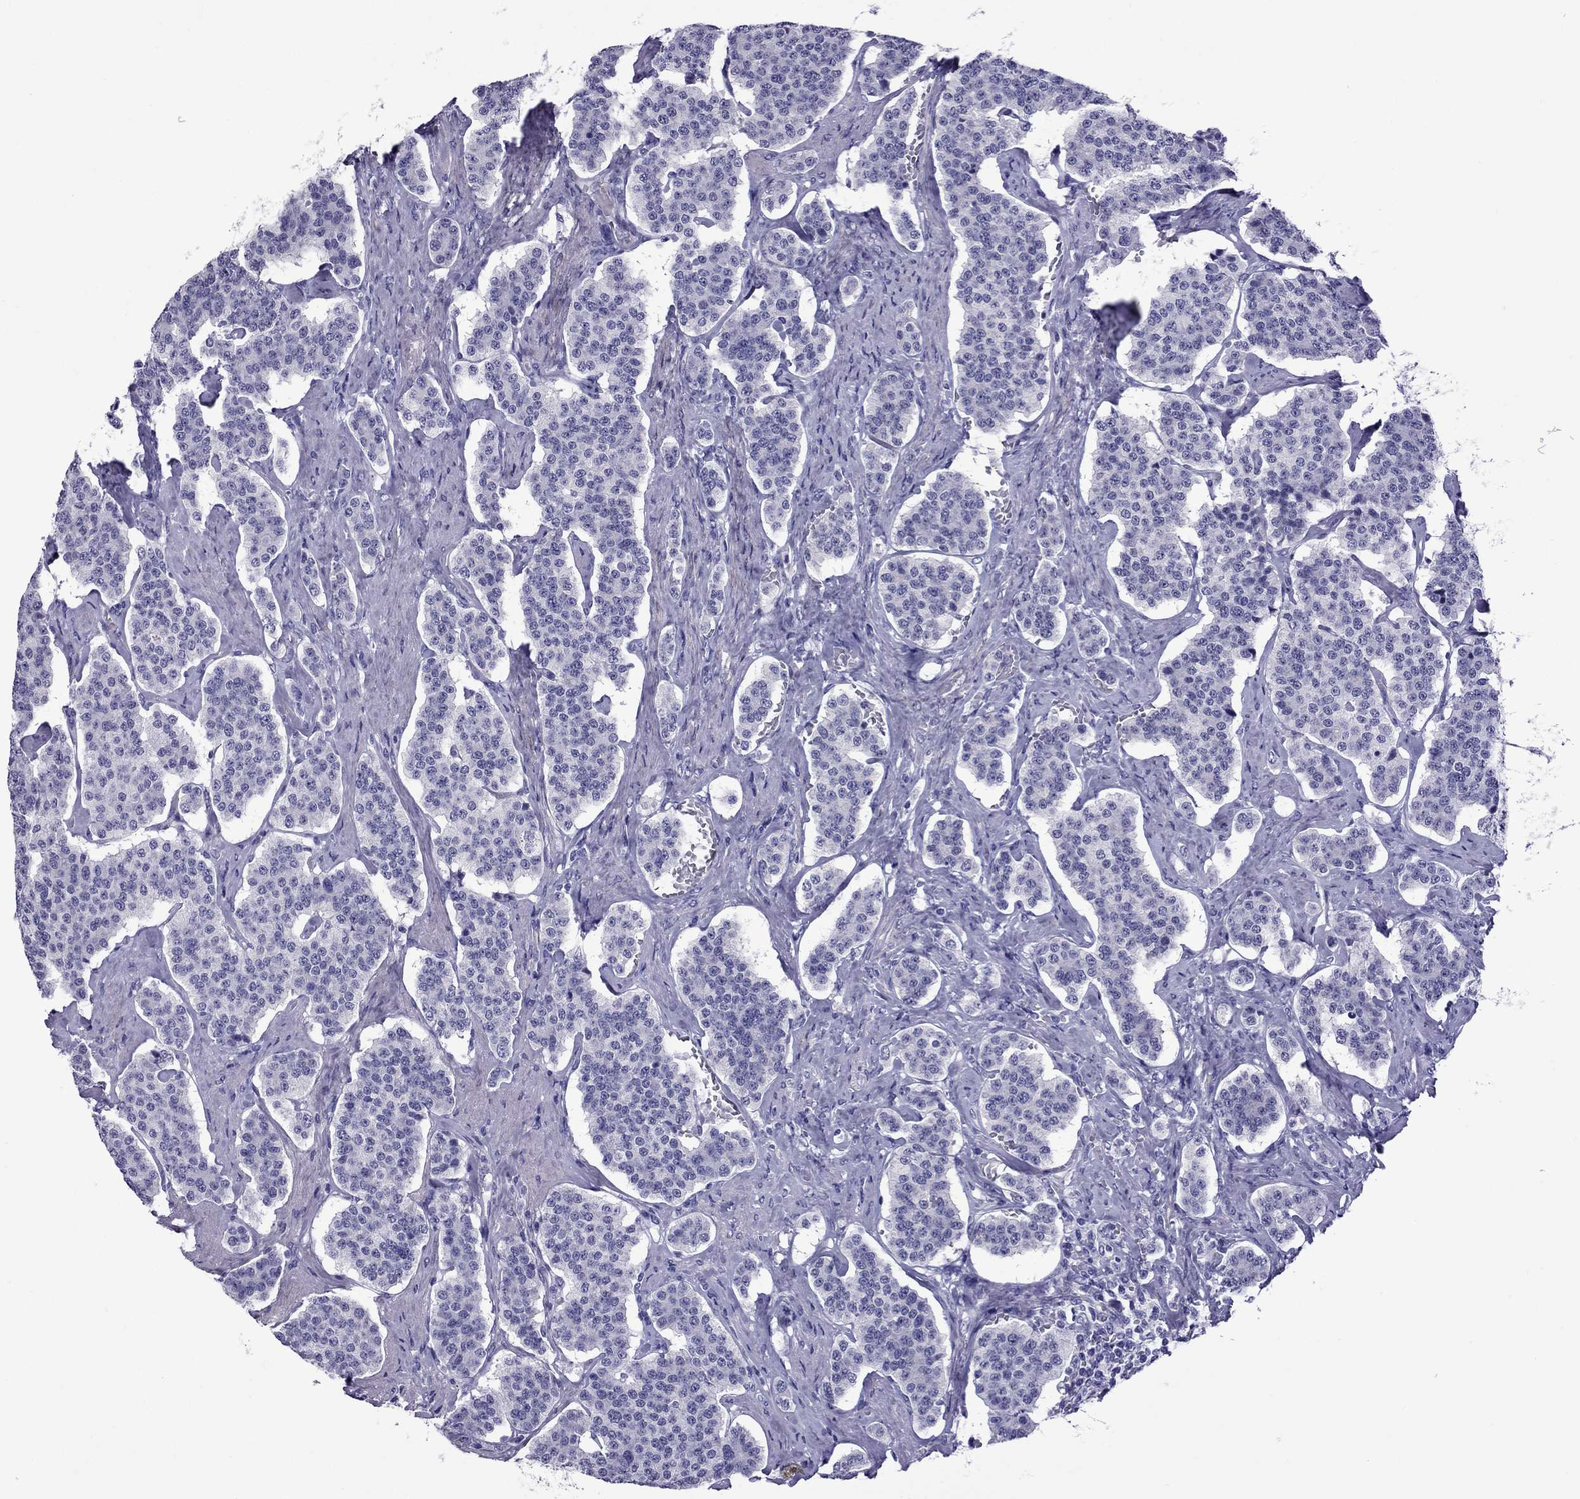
{"staining": {"intensity": "negative", "quantity": "none", "location": "none"}, "tissue": "carcinoid", "cell_type": "Tumor cells", "image_type": "cancer", "snomed": [{"axis": "morphology", "description": "Carcinoid, malignant, NOS"}, {"axis": "topography", "description": "Small intestine"}], "caption": "Immunohistochemistry of carcinoid (malignant) reveals no positivity in tumor cells.", "gene": "CHRNA5", "patient": {"sex": "female", "age": 58}}